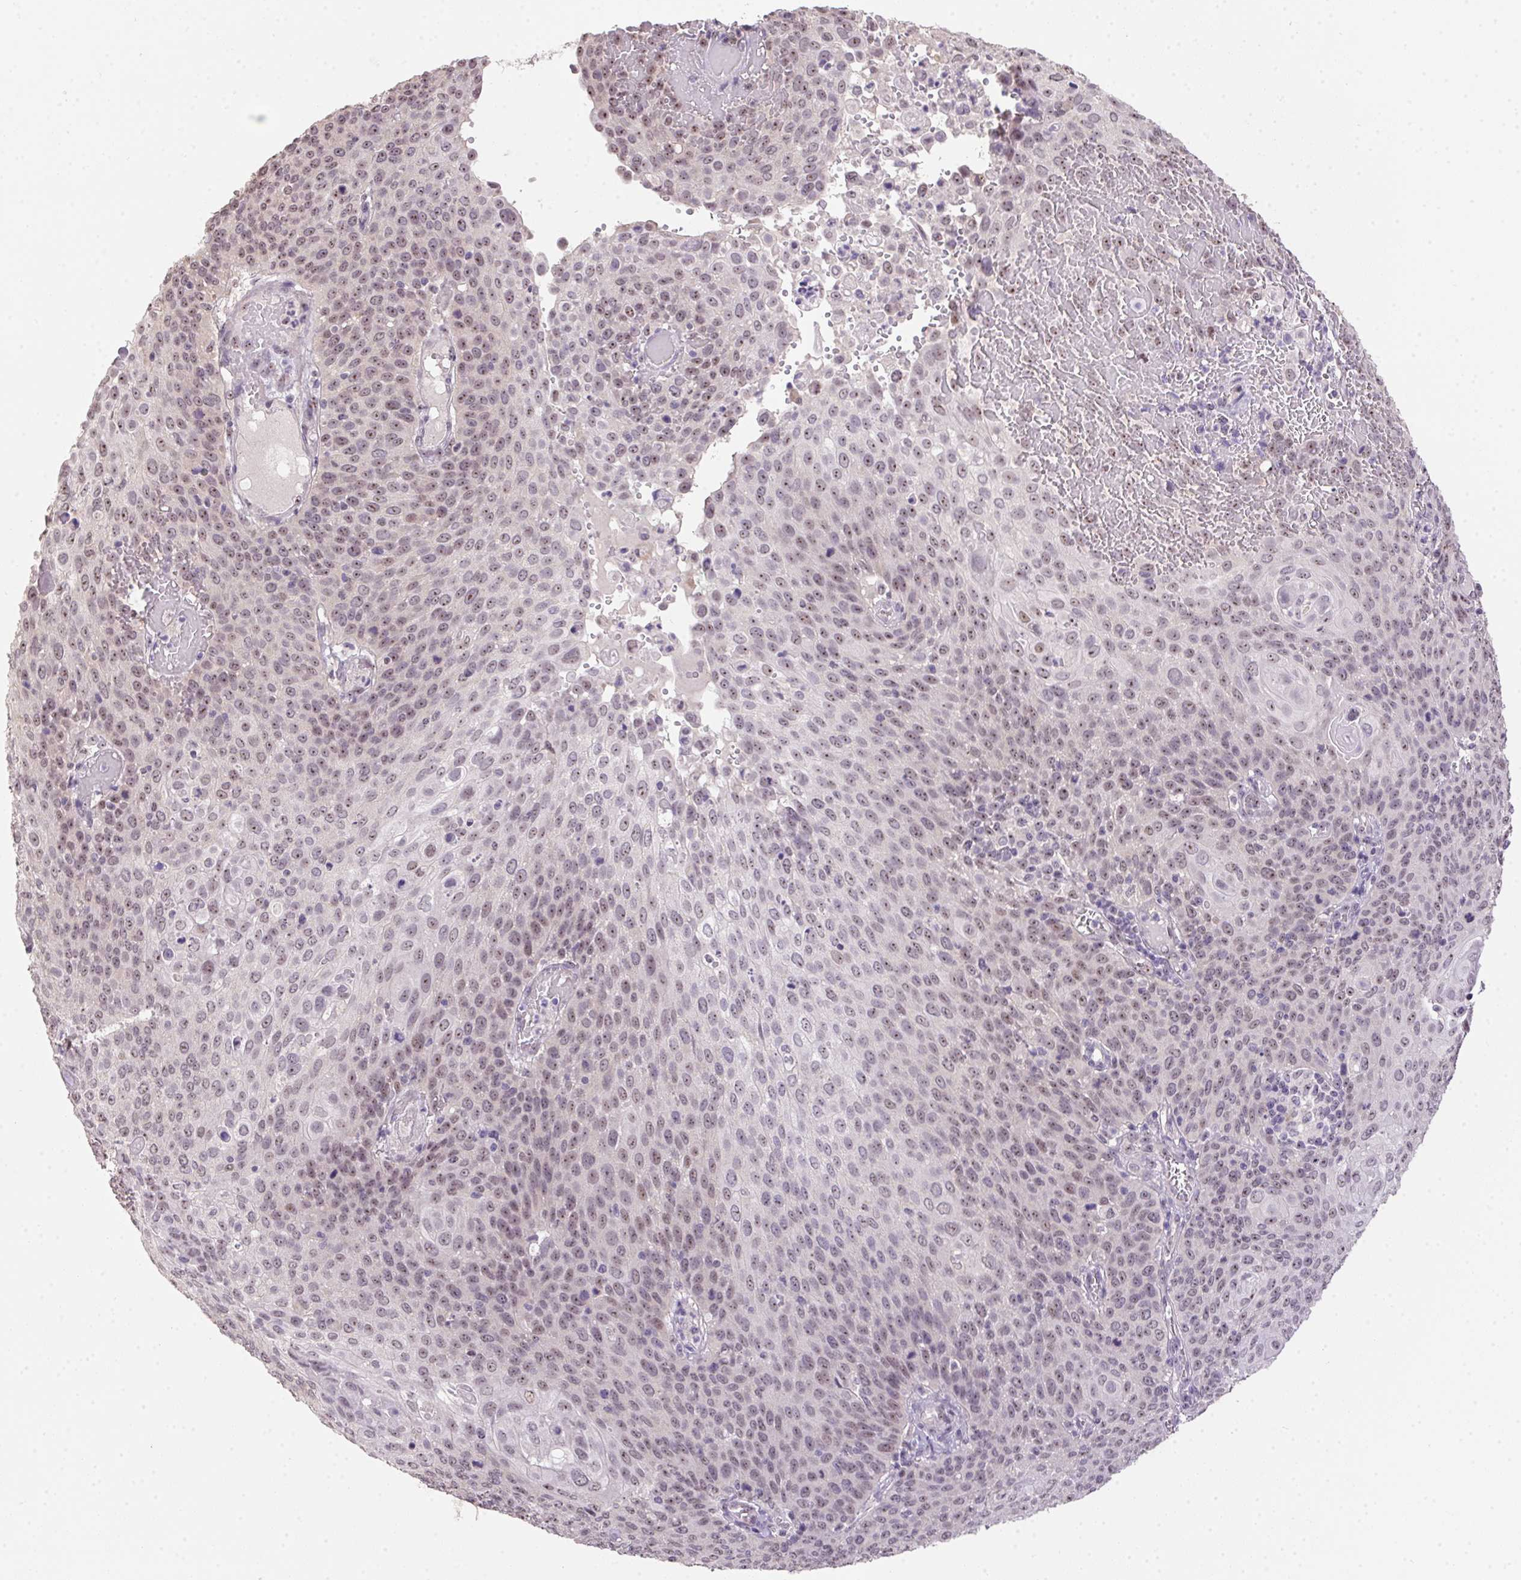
{"staining": {"intensity": "weak", "quantity": ">75%", "location": "nuclear"}, "tissue": "cervical cancer", "cell_type": "Tumor cells", "image_type": "cancer", "snomed": [{"axis": "morphology", "description": "Squamous cell carcinoma, NOS"}, {"axis": "topography", "description": "Cervix"}], "caption": "Tumor cells display weak nuclear staining in approximately >75% of cells in squamous cell carcinoma (cervical).", "gene": "BATF2", "patient": {"sex": "female", "age": 65}}